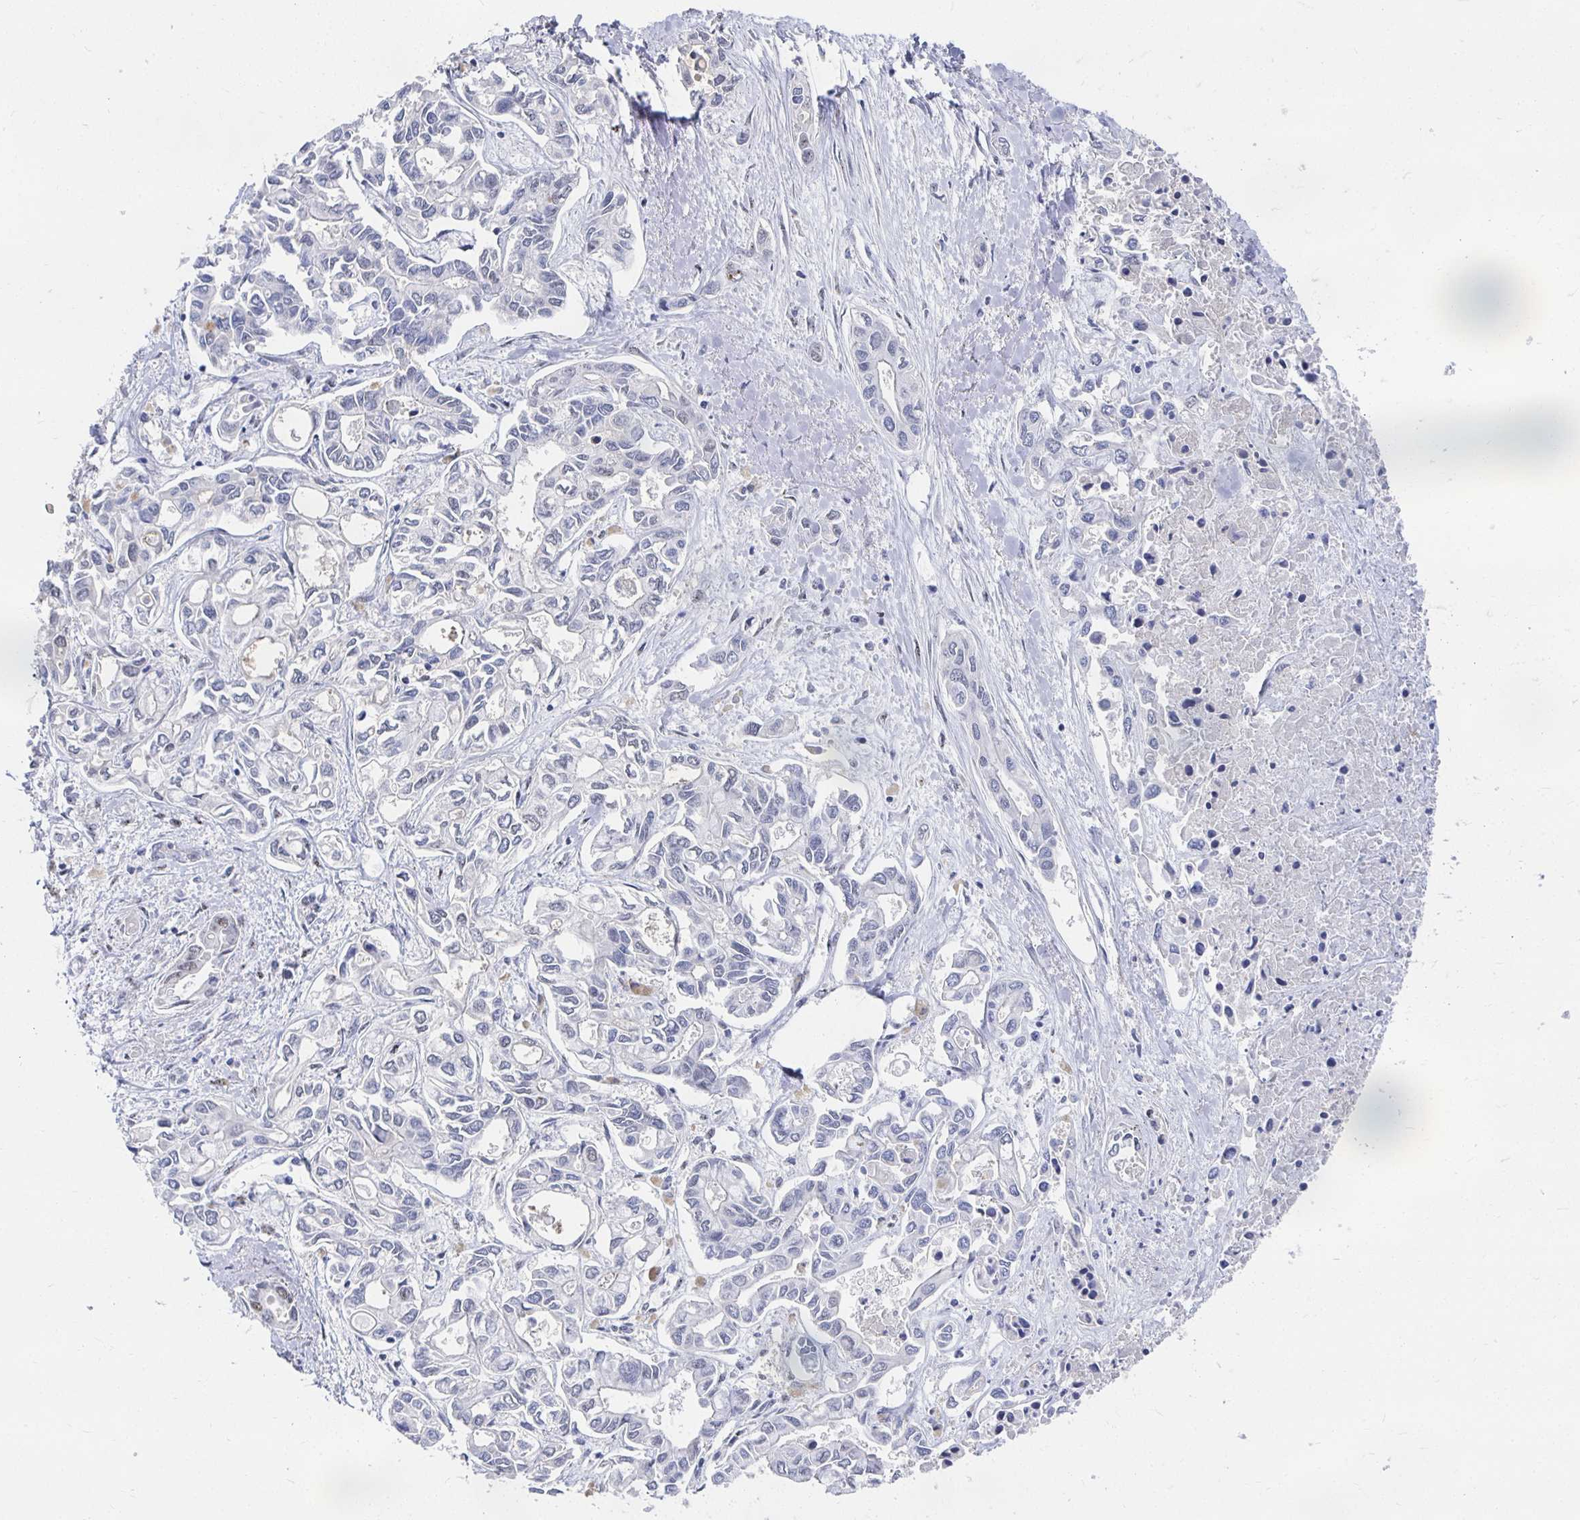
{"staining": {"intensity": "weak", "quantity": "<25%", "location": "nuclear"}, "tissue": "liver cancer", "cell_type": "Tumor cells", "image_type": "cancer", "snomed": [{"axis": "morphology", "description": "Cholangiocarcinoma"}, {"axis": "topography", "description": "Liver"}], "caption": "Tumor cells show no significant protein expression in liver cancer.", "gene": "CLIC3", "patient": {"sex": "female", "age": 64}}